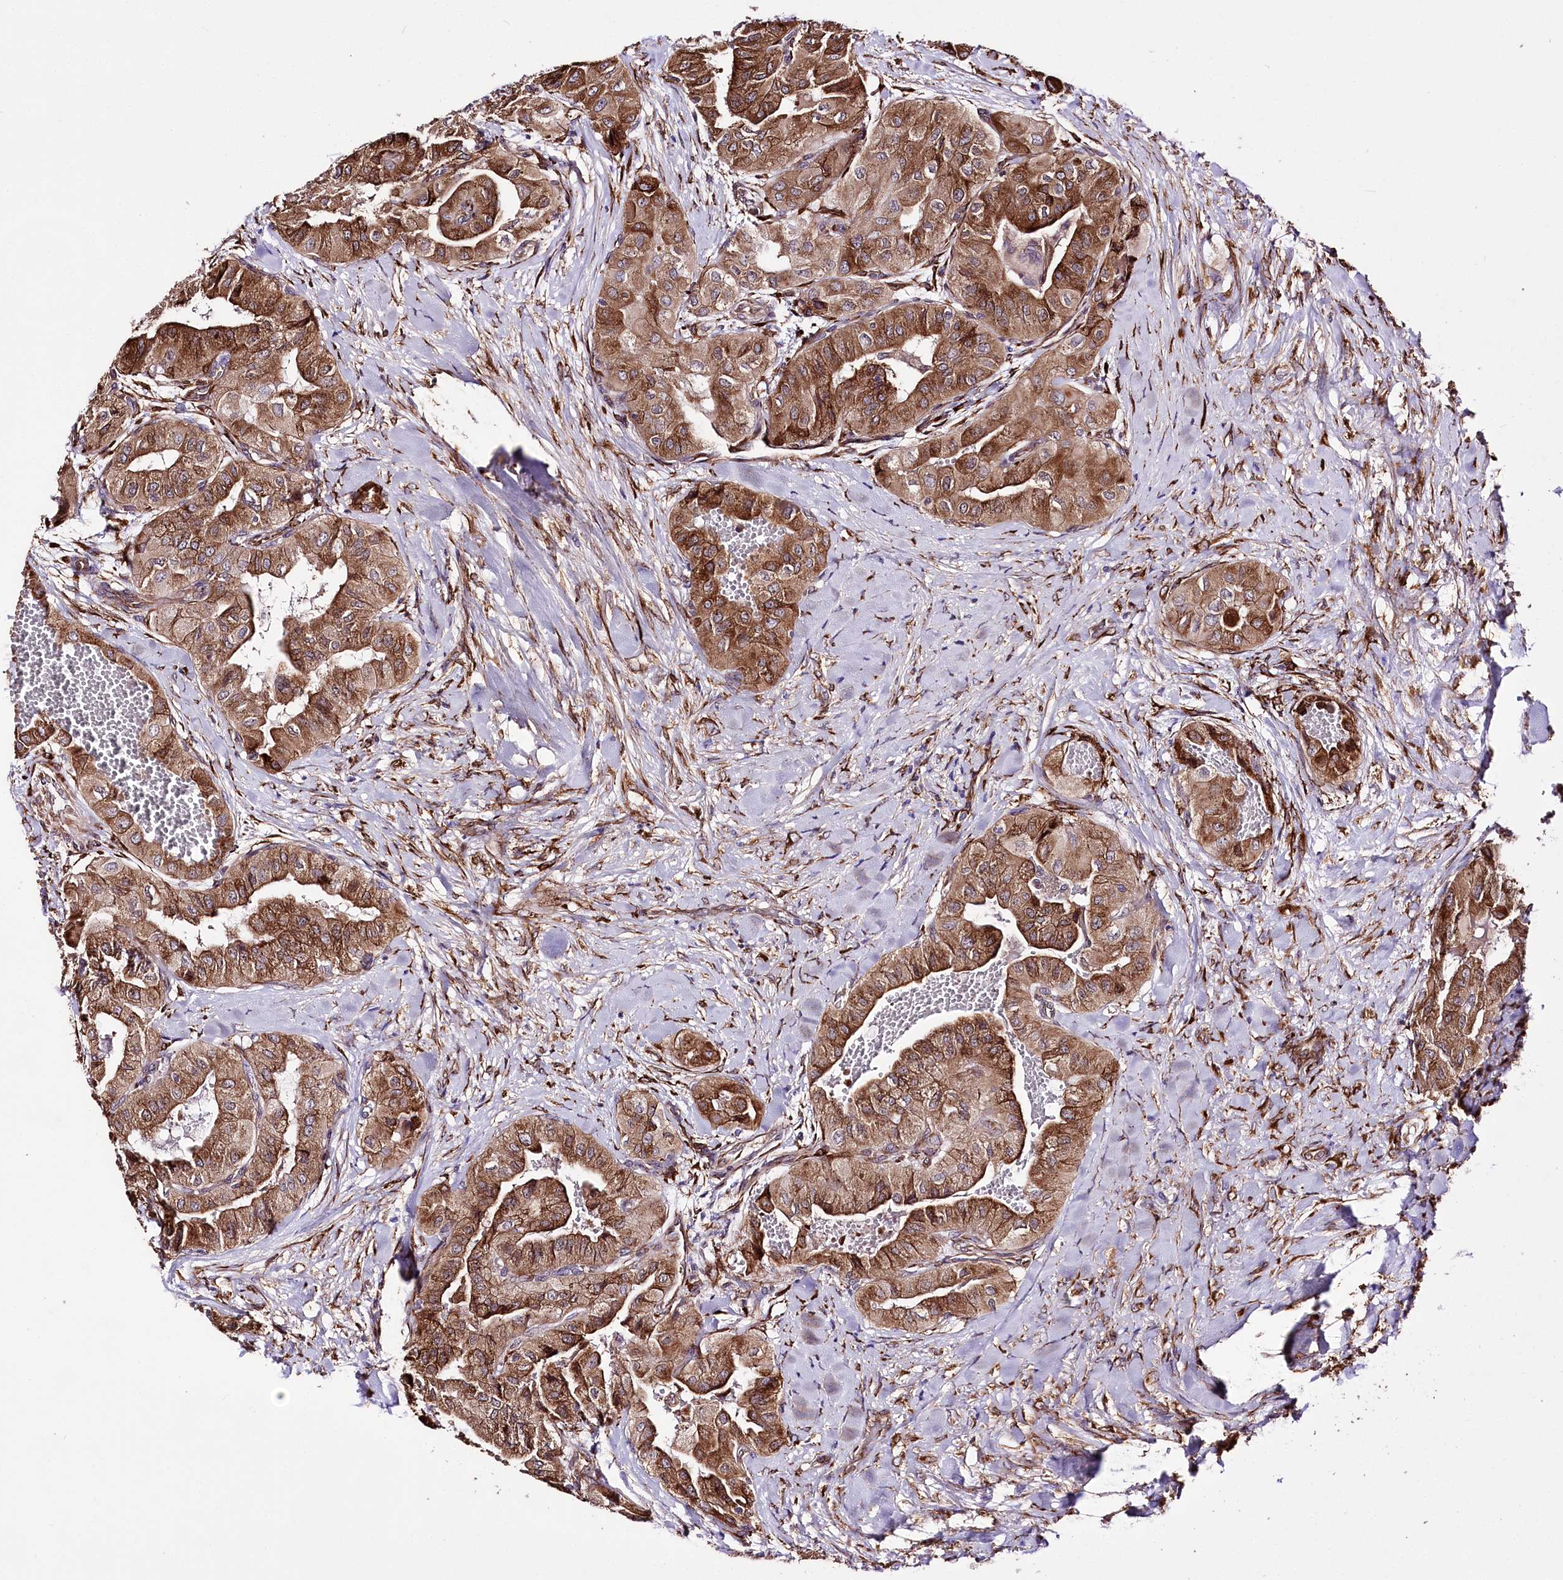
{"staining": {"intensity": "moderate", "quantity": ">75%", "location": "cytoplasmic/membranous"}, "tissue": "thyroid cancer", "cell_type": "Tumor cells", "image_type": "cancer", "snomed": [{"axis": "morphology", "description": "Papillary adenocarcinoma, NOS"}, {"axis": "topography", "description": "Thyroid gland"}], "caption": "Immunohistochemical staining of thyroid cancer reveals moderate cytoplasmic/membranous protein positivity in approximately >75% of tumor cells. (DAB IHC, brown staining for protein, blue staining for nuclei).", "gene": "WWC1", "patient": {"sex": "female", "age": 59}}